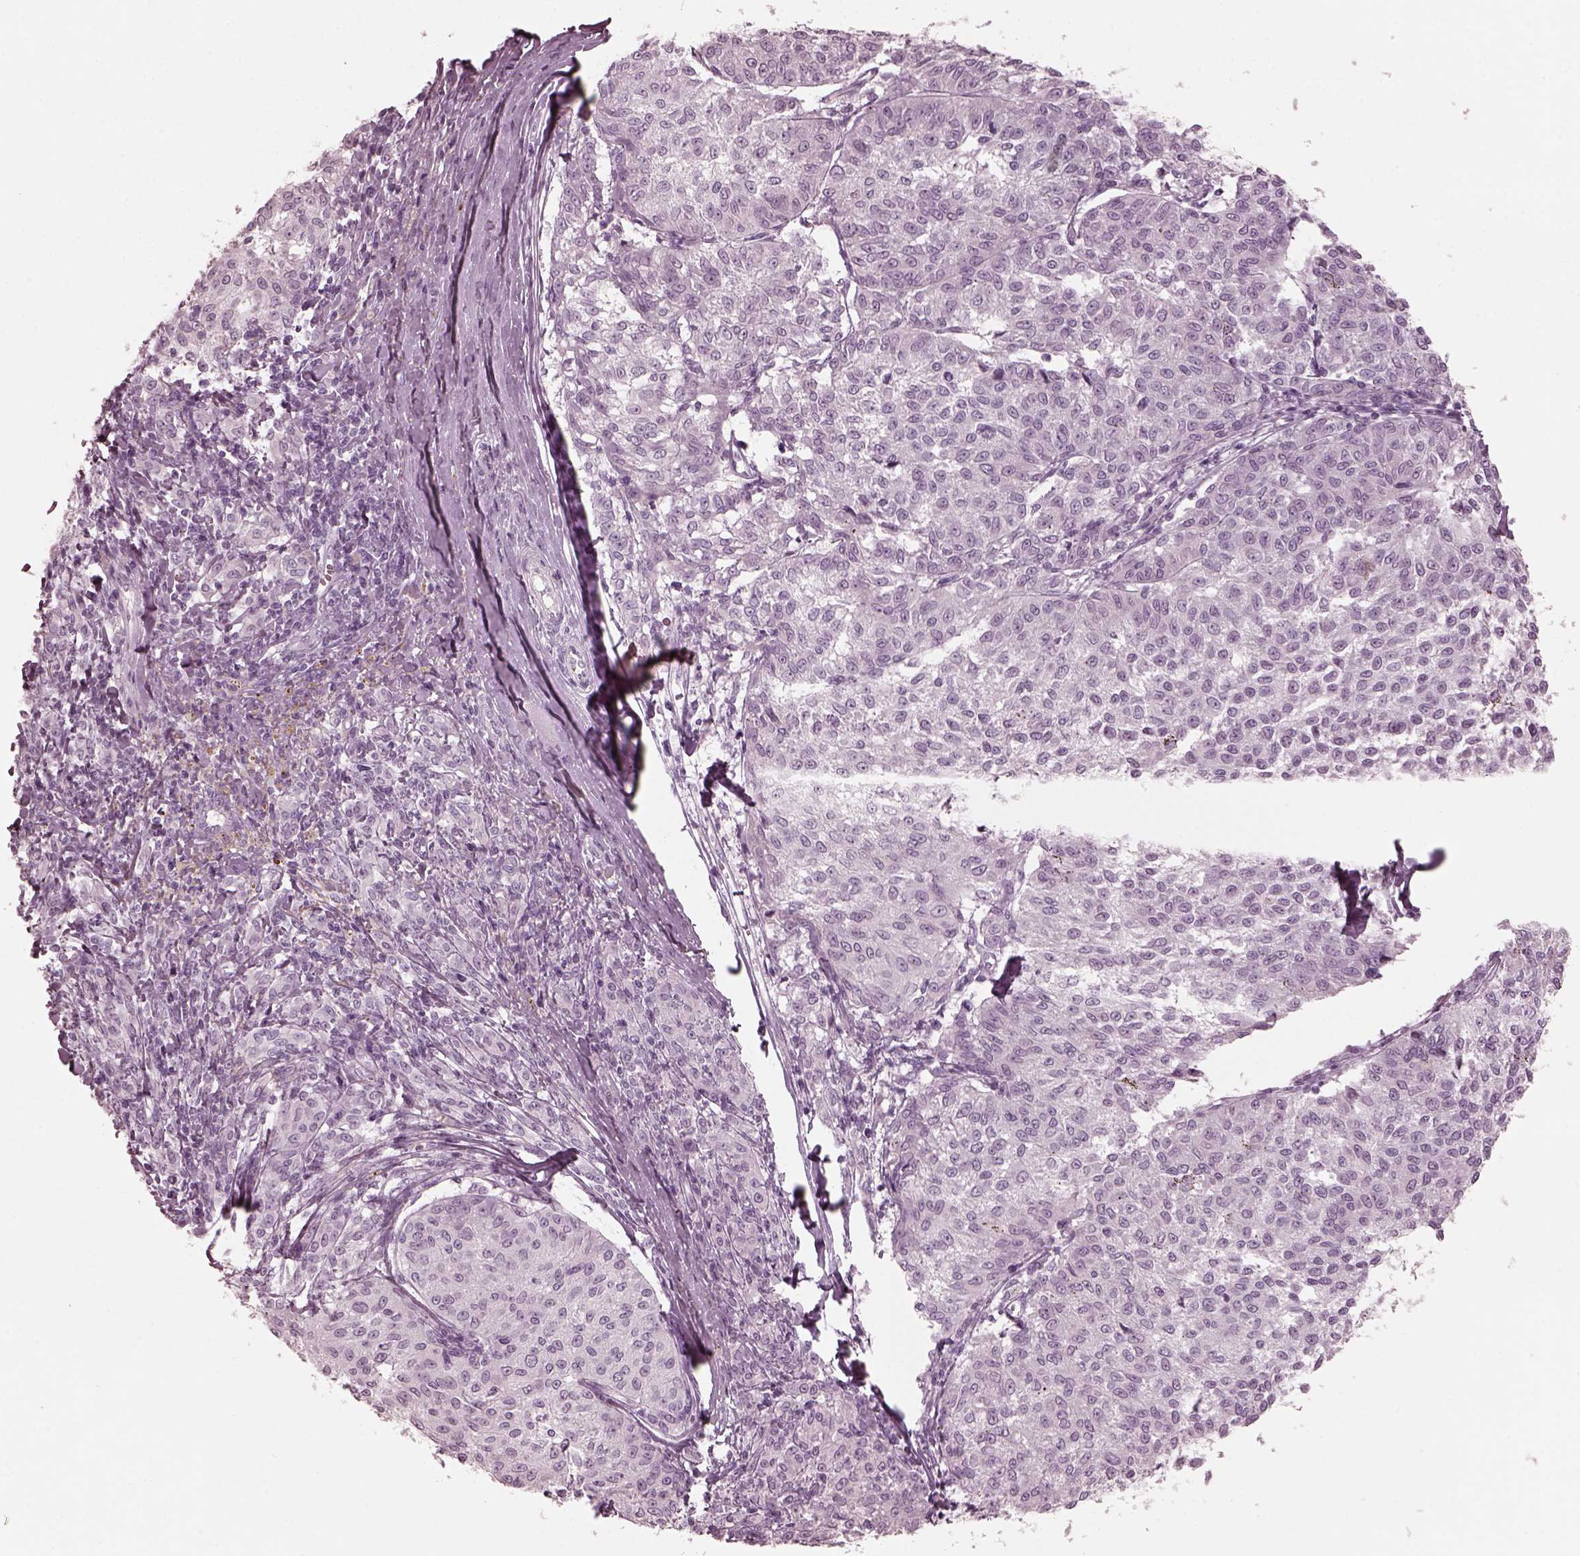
{"staining": {"intensity": "negative", "quantity": "none", "location": "none"}, "tissue": "melanoma", "cell_type": "Tumor cells", "image_type": "cancer", "snomed": [{"axis": "morphology", "description": "Malignant melanoma, NOS"}, {"axis": "topography", "description": "Skin"}], "caption": "Malignant melanoma was stained to show a protein in brown. There is no significant staining in tumor cells.", "gene": "SAXO2", "patient": {"sex": "female", "age": 72}}